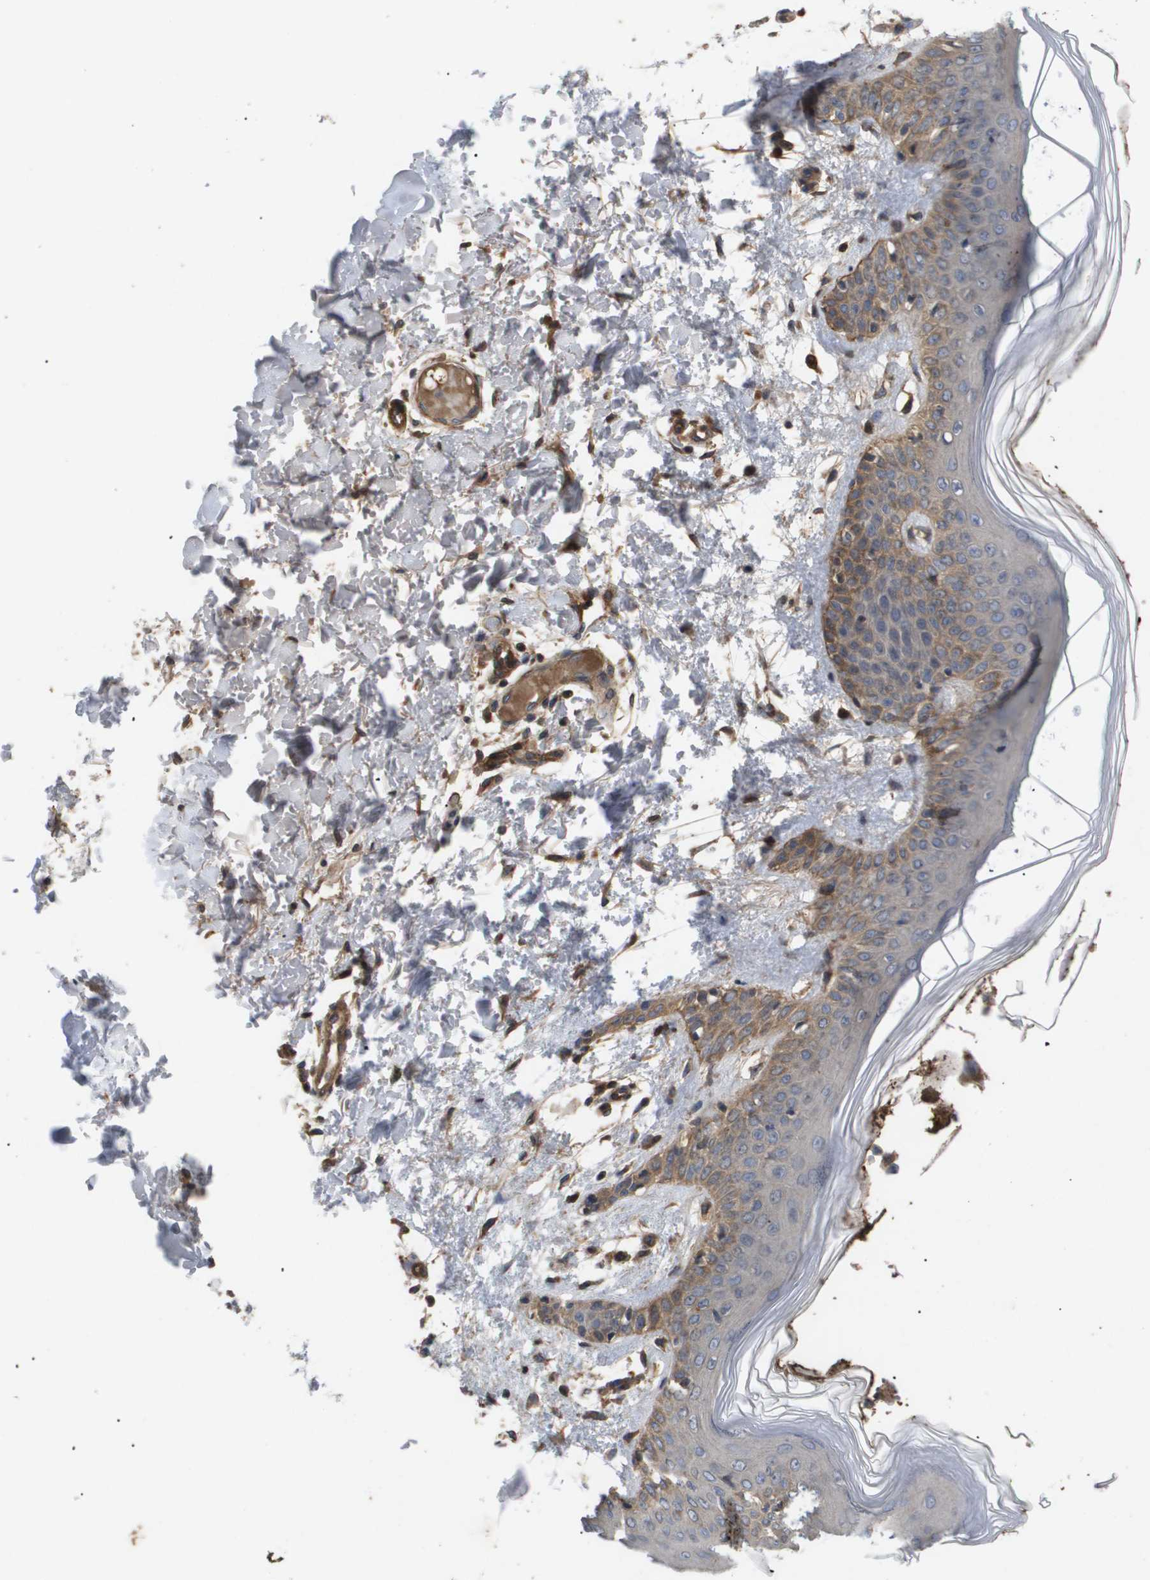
{"staining": {"intensity": "moderate", "quantity": ">75%", "location": "cytoplasmic/membranous"}, "tissue": "skin", "cell_type": "Fibroblasts", "image_type": "normal", "snomed": [{"axis": "morphology", "description": "Normal tissue, NOS"}, {"axis": "topography", "description": "Skin"}], "caption": "A medium amount of moderate cytoplasmic/membranous positivity is identified in approximately >75% of fibroblasts in benign skin.", "gene": "TNS1", "patient": {"sex": "male", "age": 53}}